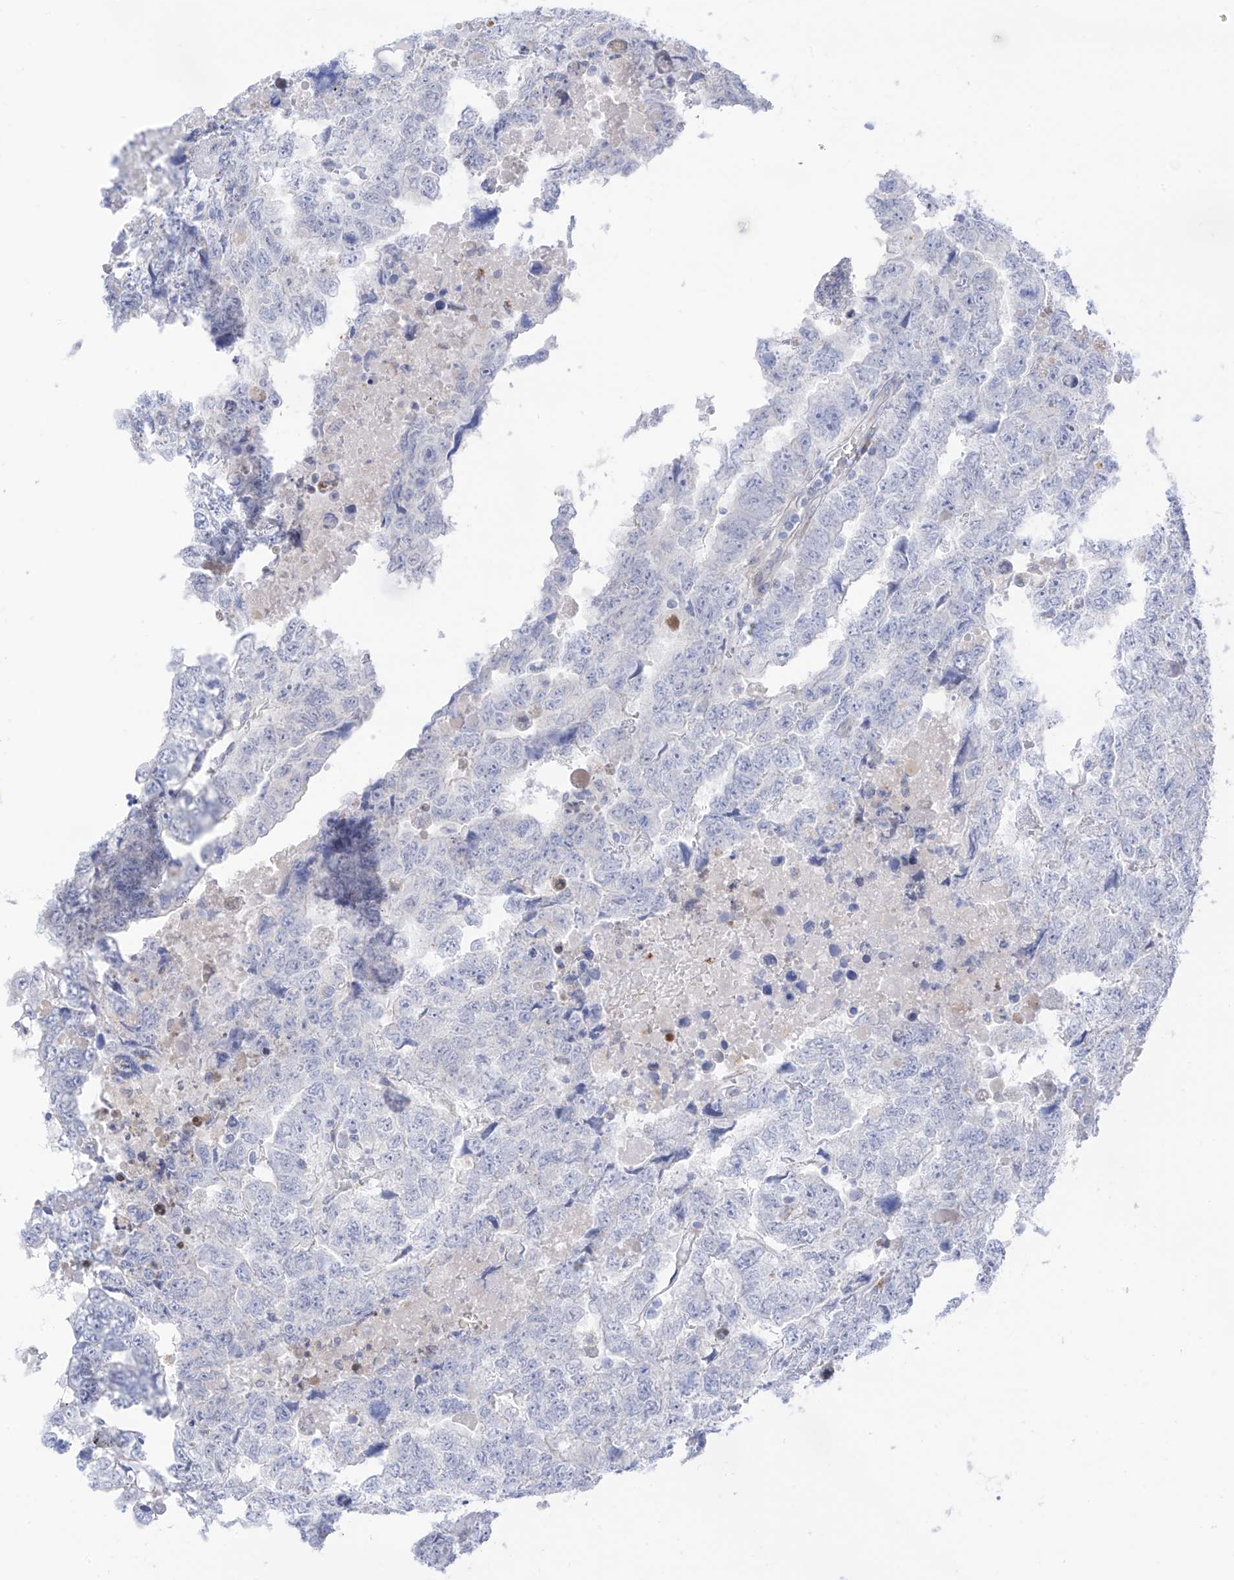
{"staining": {"intensity": "negative", "quantity": "none", "location": "none"}, "tissue": "testis cancer", "cell_type": "Tumor cells", "image_type": "cancer", "snomed": [{"axis": "morphology", "description": "Carcinoma, Embryonal, NOS"}, {"axis": "topography", "description": "Testis"}], "caption": "Tumor cells show no significant positivity in testis cancer. (Brightfield microscopy of DAB (3,3'-diaminobenzidine) immunohistochemistry (IHC) at high magnification).", "gene": "PSPH", "patient": {"sex": "male", "age": 36}}